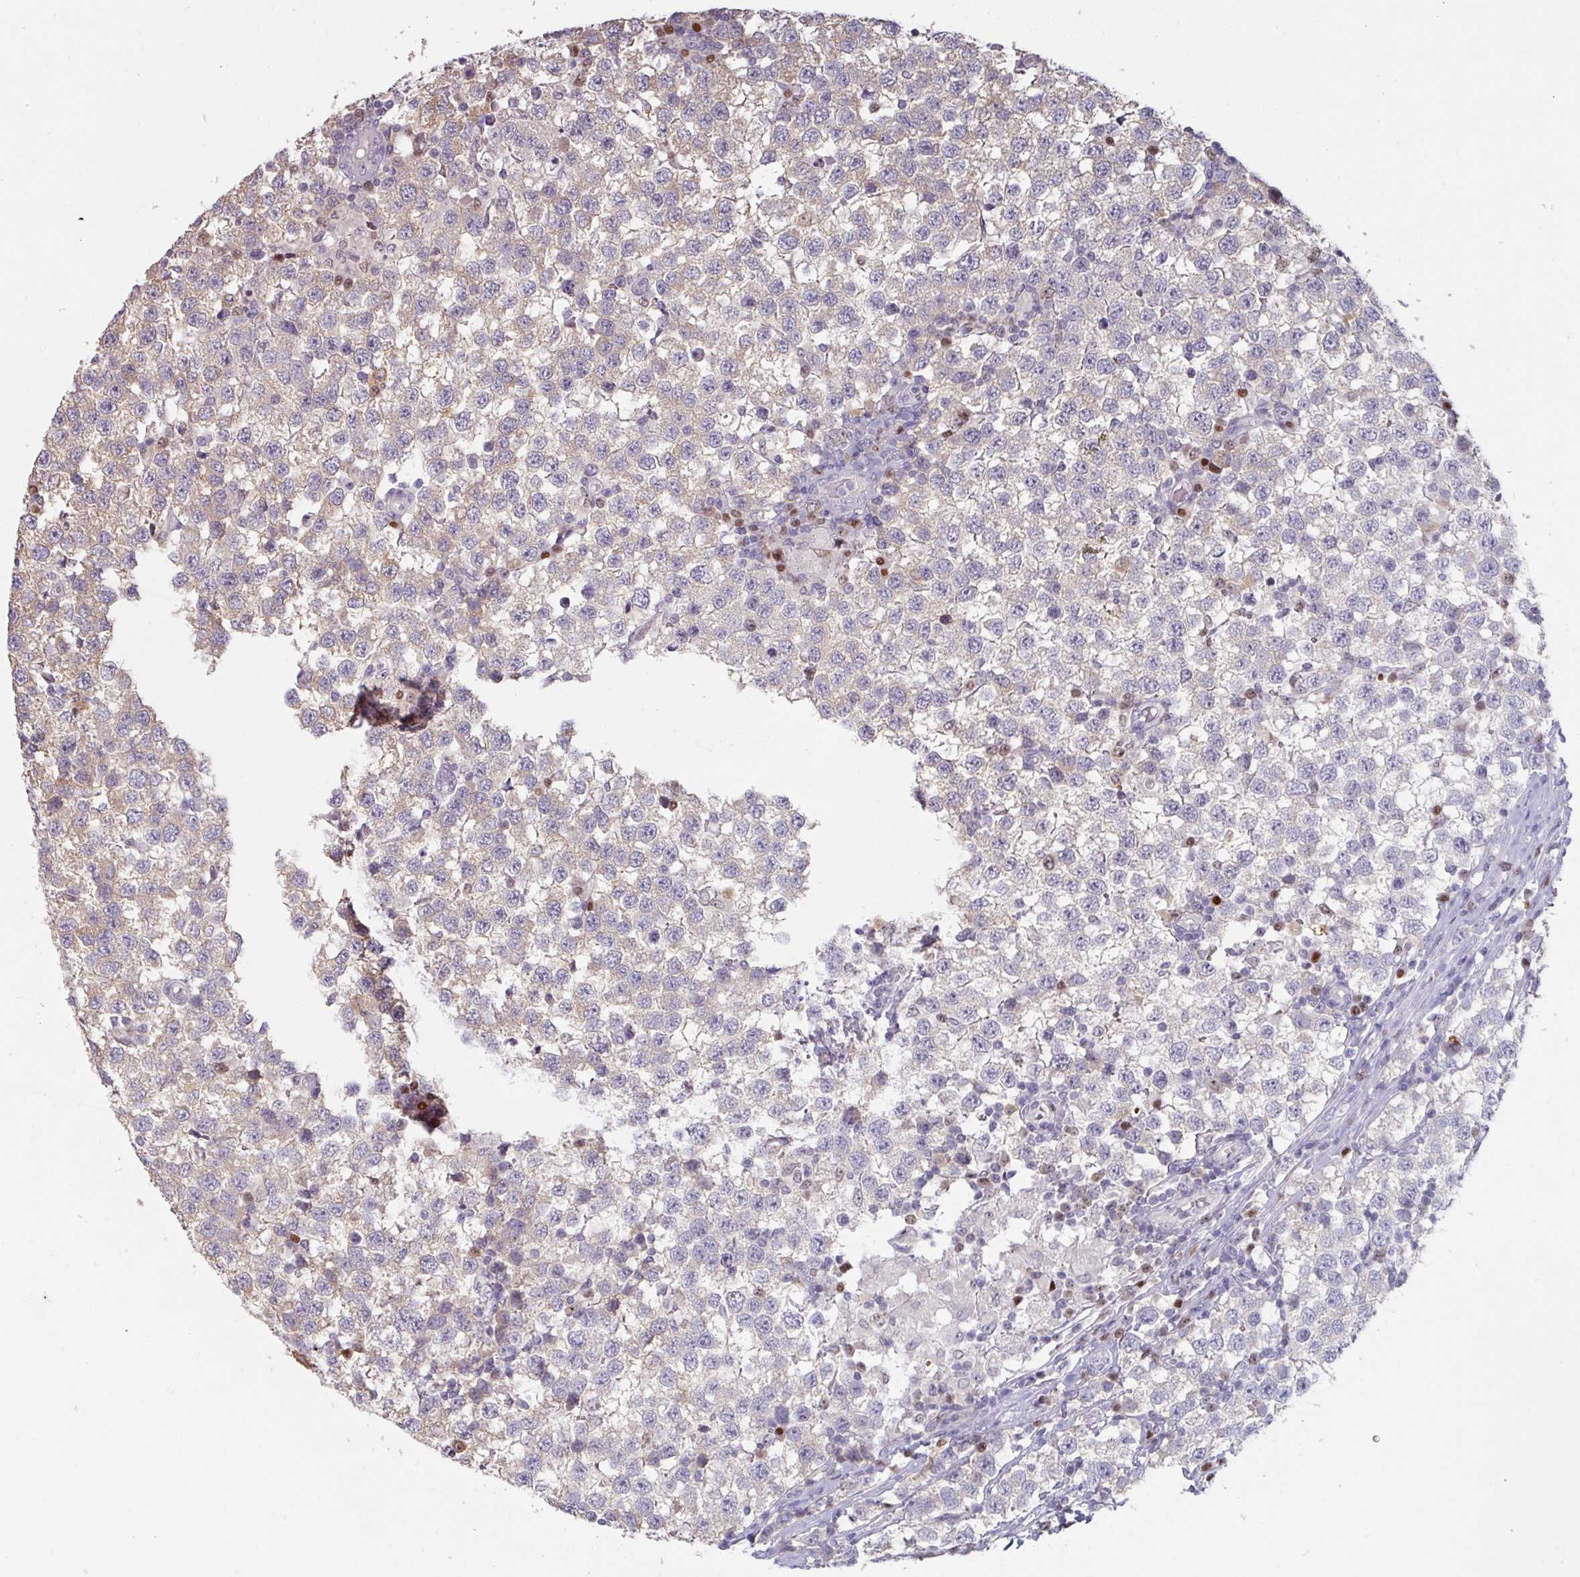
{"staining": {"intensity": "weak", "quantity": "25%-75%", "location": "cytoplasmic/membranous"}, "tissue": "testis cancer", "cell_type": "Tumor cells", "image_type": "cancer", "snomed": [{"axis": "morphology", "description": "Seminoma, NOS"}, {"axis": "topography", "description": "Testis"}], "caption": "Protein expression analysis of testis seminoma displays weak cytoplasmic/membranous positivity in about 25%-75% of tumor cells. The protein is shown in brown color, while the nuclei are stained blue.", "gene": "ZBTB6", "patient": {"sex": "male", "age": 34}}